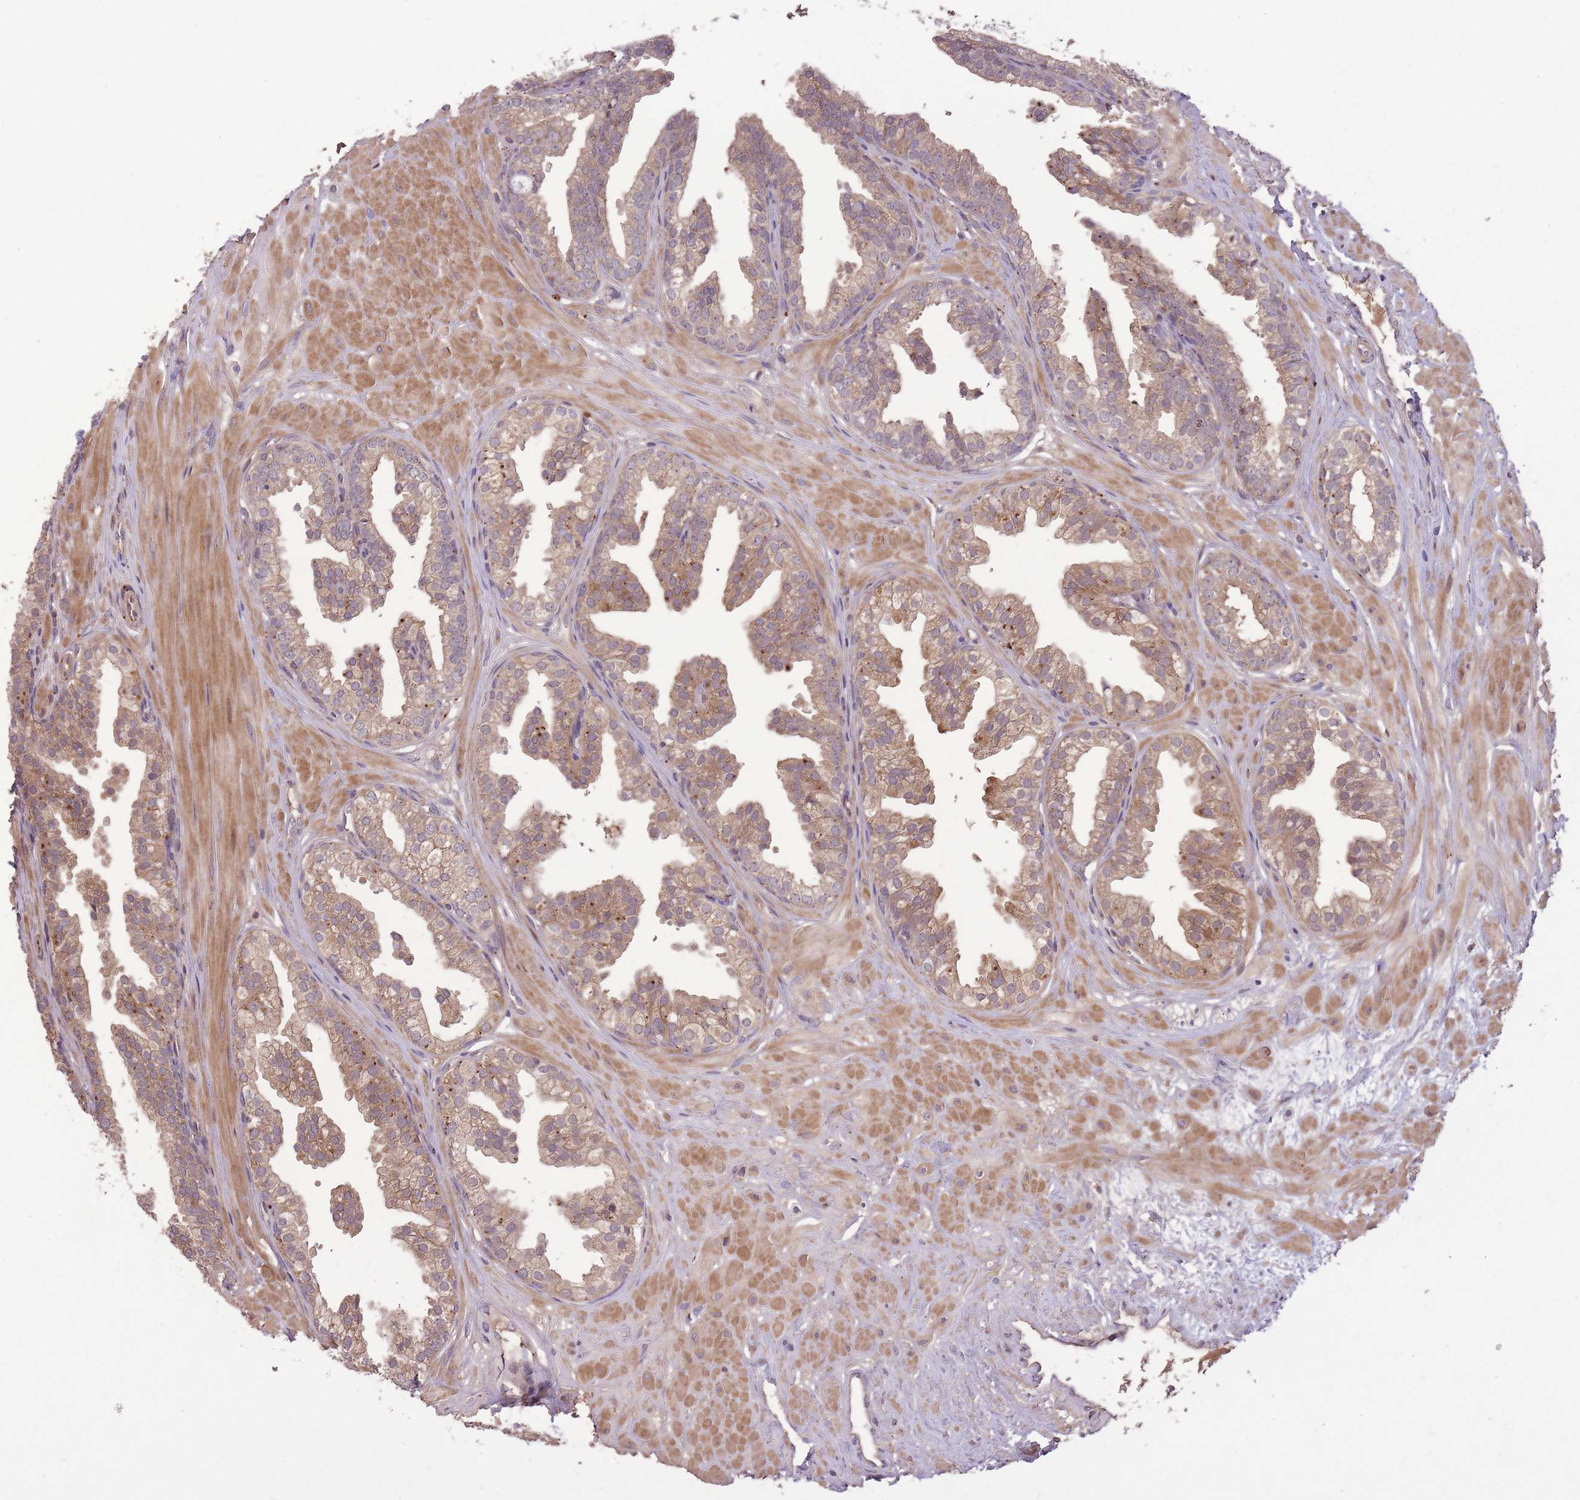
{"staining": {"intensity": "moderate", "quantity": "25%-75%", "location": "cytoplasmic/membranous"}, "tissue": "prostate", "cell_type": "Glandular cells", "image_type": "normal", "snomed": [{"axis": "morphology", "description": "Normal tissue, NOS"}, {"axis": "topography", "description": "Prostate"}, {"axis": "topography", "description": "Peripheral nerve tissue"}], "caption": "Immunohistochemical staining of unremarkable human prostate reveals moderate cytoplasmic/membranous protein staining in about 25%-75% of glandular cells.", "gene": "POLR3F", "patient": {"sex": "male", "age": 55}}